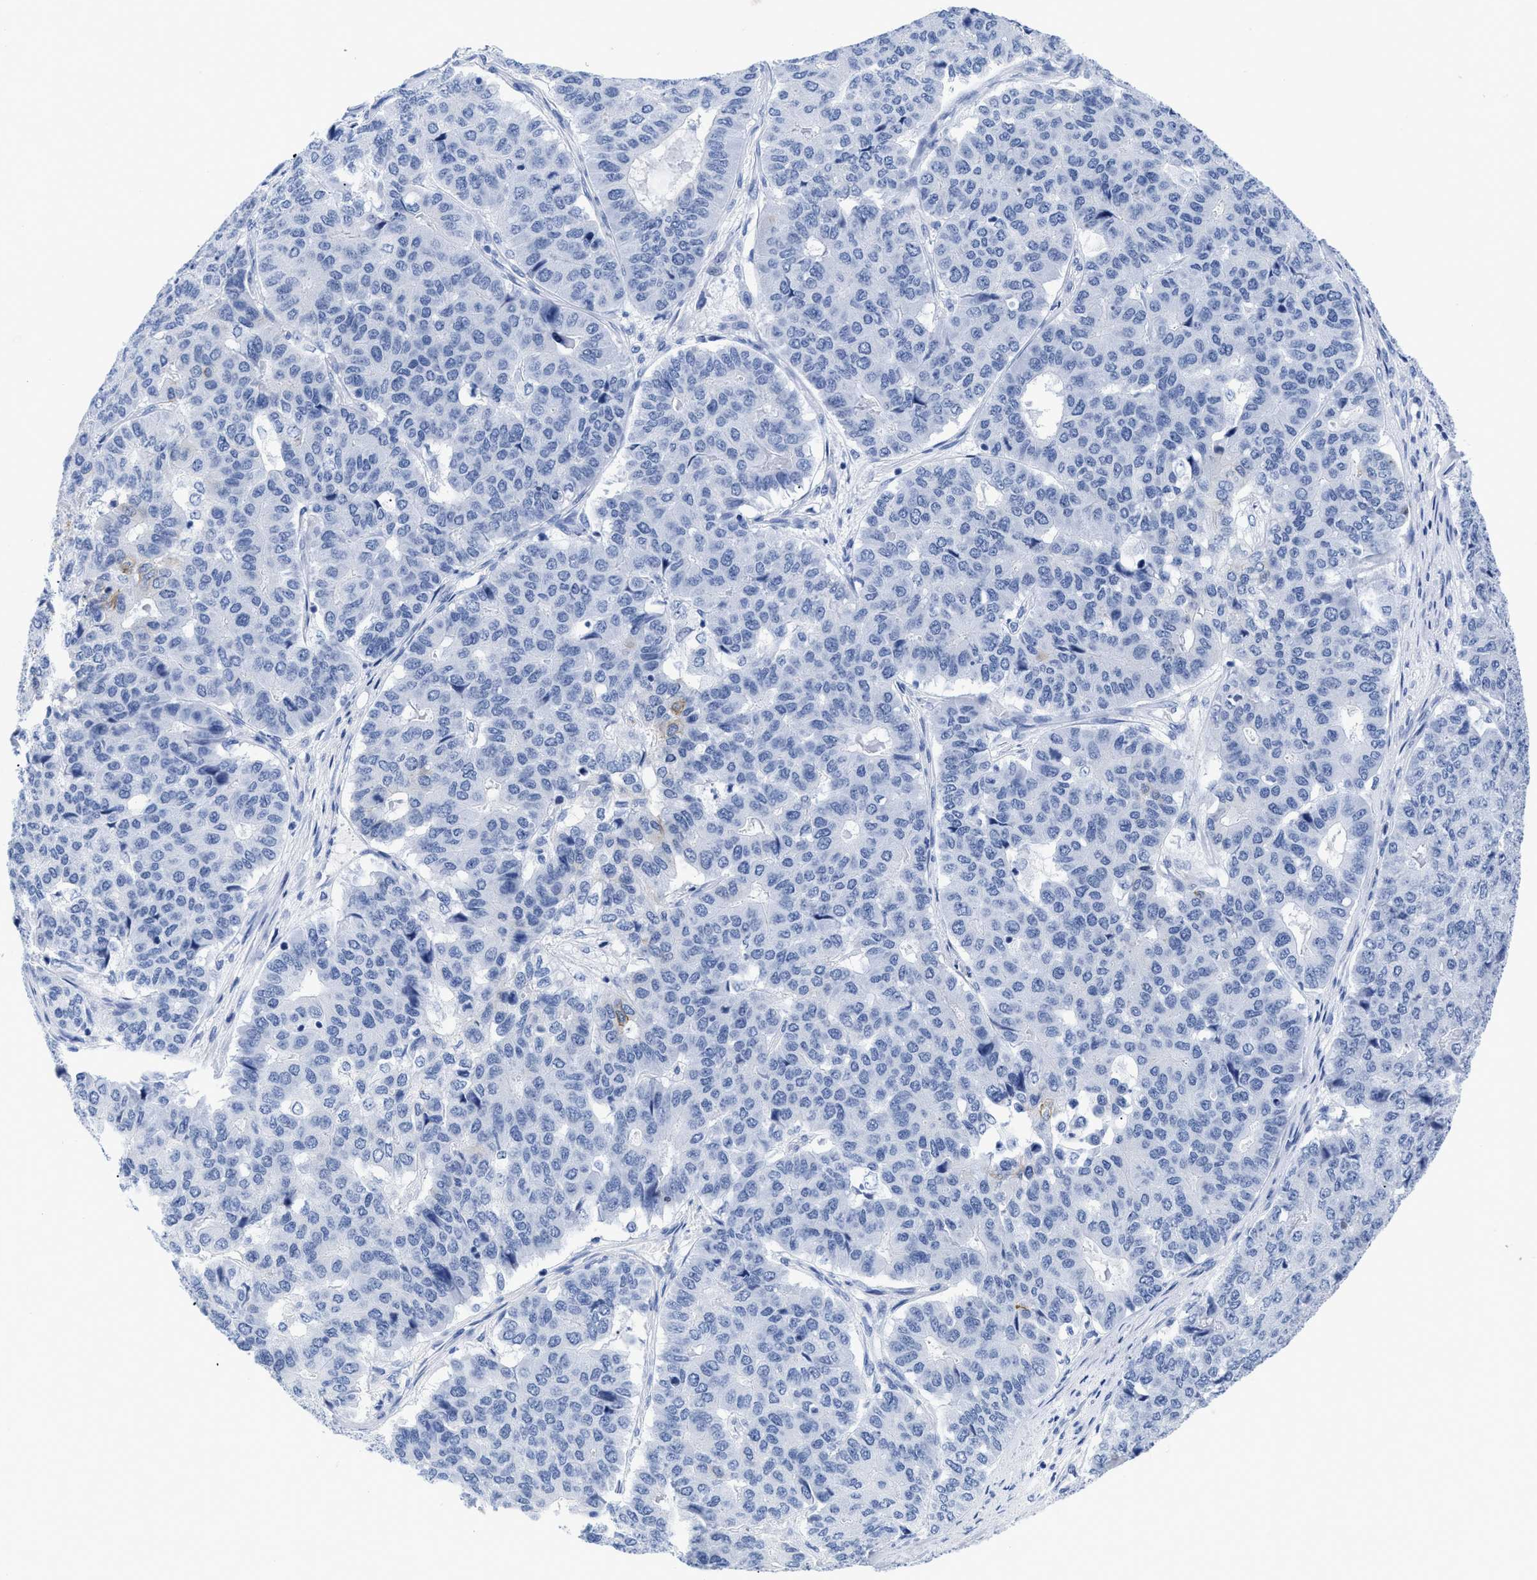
{"staining": {"intensity": "negative", "quantity": "none", "location": "none"}, "tissue": "pancreatic cancer", "cell_type": "Tumor cells", "image_type": "cancer", "snomed": [{"axis": "morphology", "description": "Adenocarcinoma, NOS"}, {"axis": "topography", "description": "Pancreas"}], "caption": "This photomicrograph is of pancreatic cancer (adenocarcinoma) stained with immunohistochemistry to label a protein in brown with the nuclei are counter-stained blue. There is no positivity in tumor cells.", "gene": "DUSP26", "patient": {"sex": "male", "age": 50}}